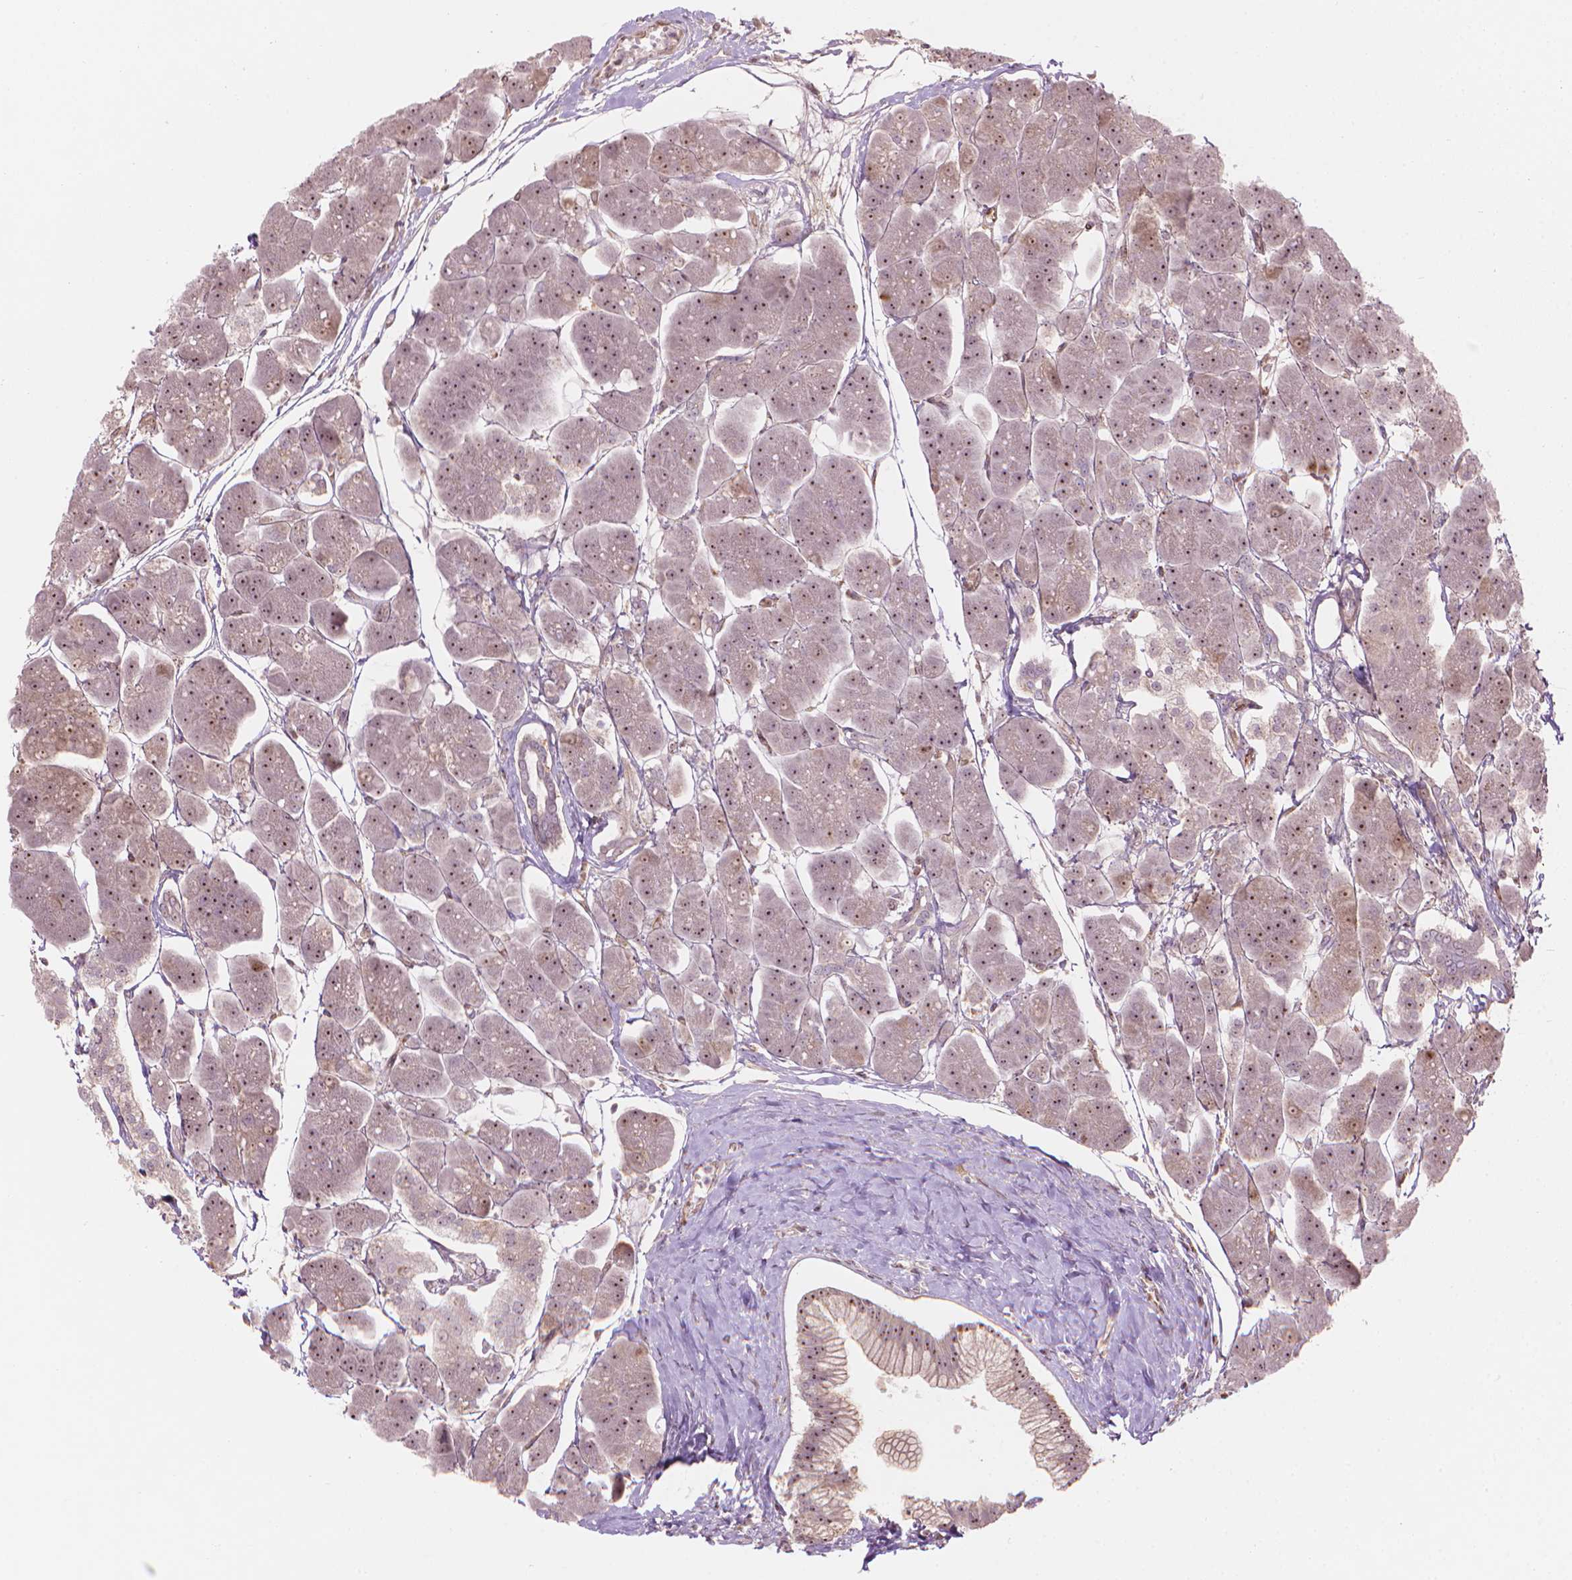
{"staining": {"intensity": "moderate", "quantity": "25%-75%", "location": "nuclear"}, "tissue": "pancreas", "cell_type": "Exocrine glandular cells", "image_type": "normal", "snomed": [{"axis": "morphology", "description": "Normal tissue, NOS"}, {"axis": "topography", "description": "Adipose tissue"}, {"axis": "topography", "description": "Pancreas"}, {"axis": "topography", "description": "Peripheral nerve tissue"}], "caption": "Immunohistochemical staining of normal human pancreas shows medium levels of moderate nuclear positivity in about 25%-75% of exocrine glandular cells. (DAB = brown stain, brightfield microscopy at high magnification).", "gene": "SMC2", "patient": {"sex": "female", "age": 58}}